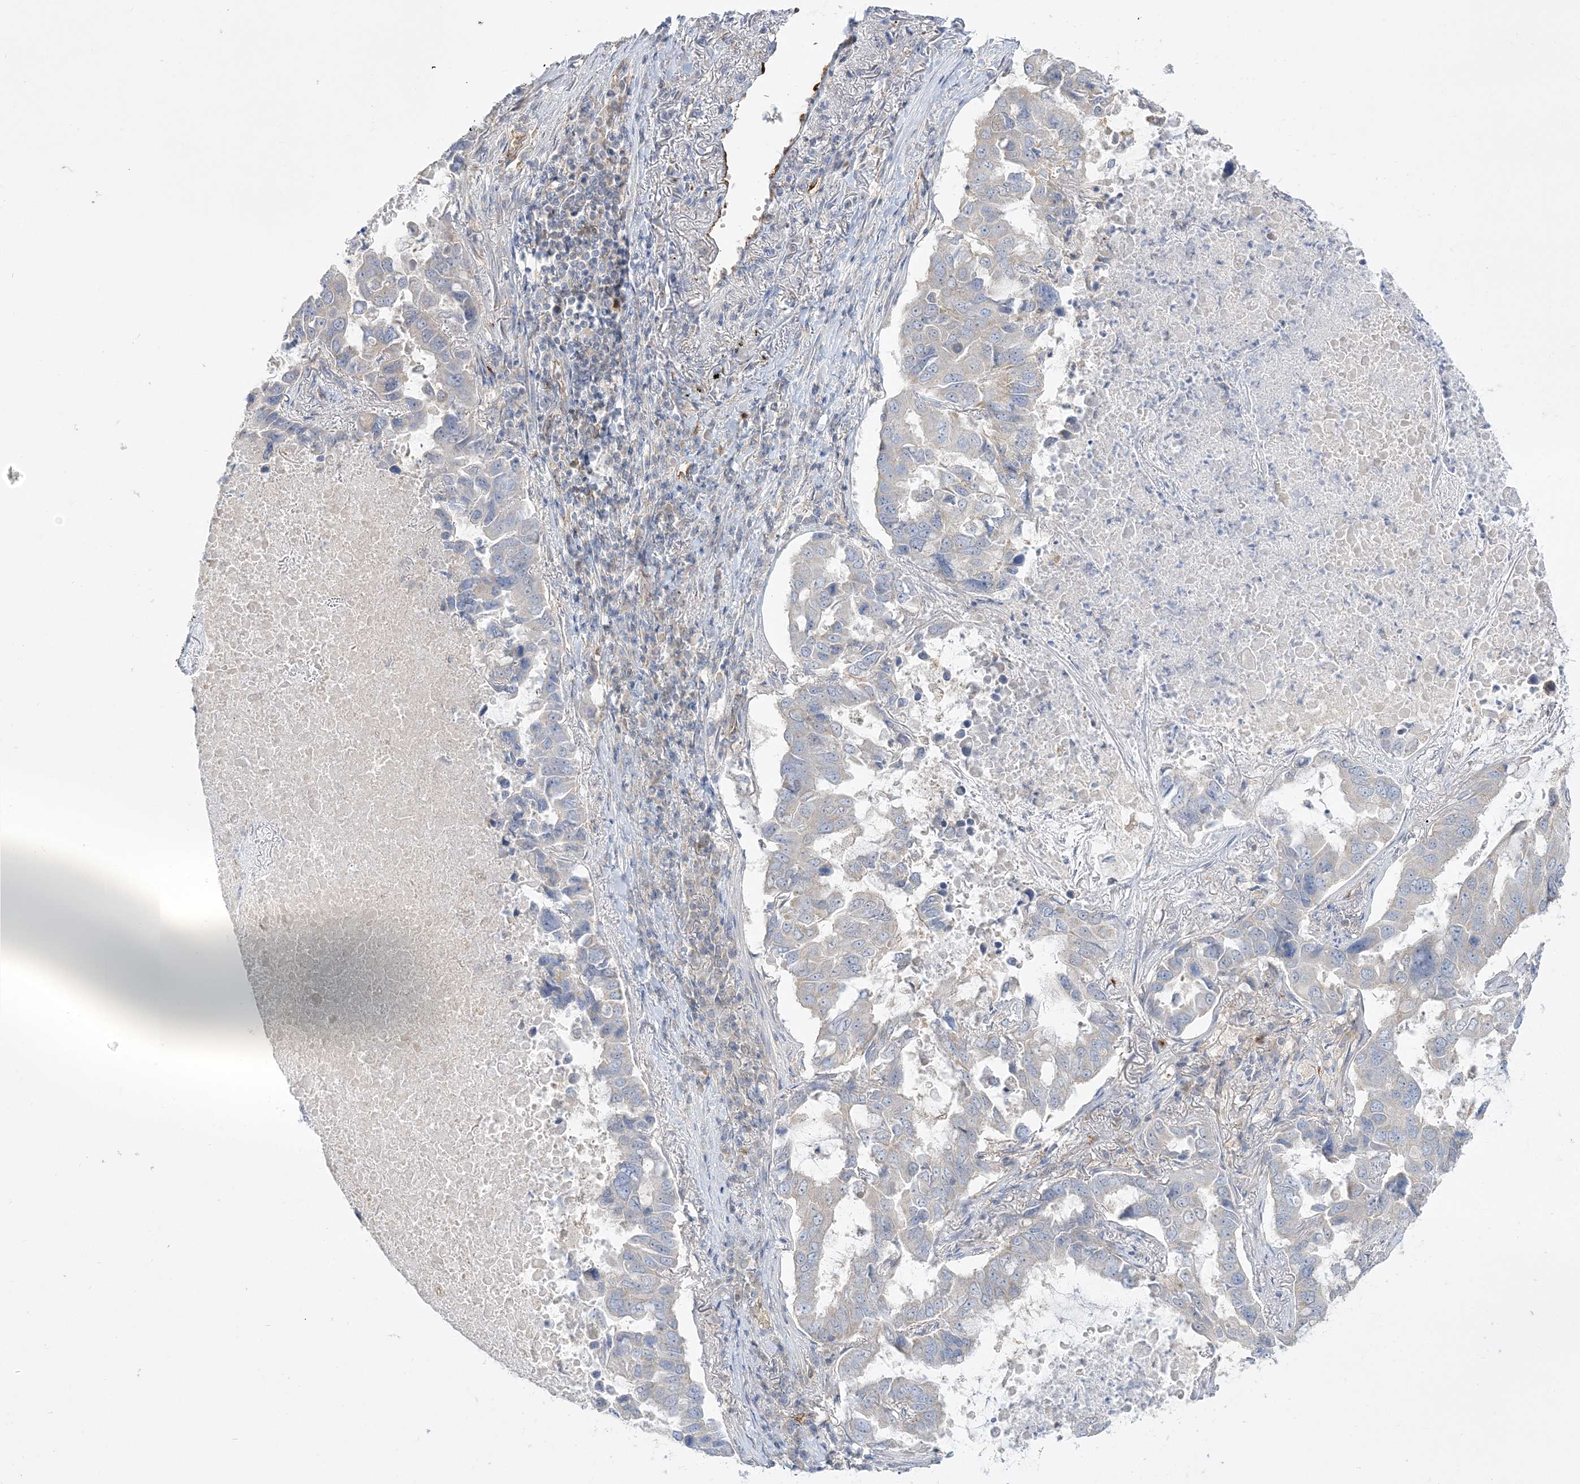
{"staining": {"intensity": "negative", "quantity": "none", "location": "none"}, "tissue": "lung cancer", "cell_type": "Tumor cells", "image_type": "cancer", "snomed": [{"axis": "morphology", "description": "Adenocarcinoma, NOS"}, {"axis": "topography", "description": "Lung"}], "caption": "DAB immunohistochemical staining of lung cancer demonstrates no significant staining in tumor cells.", "gene": "INPP1", "patient": {"sex": "male", "age": 64}}